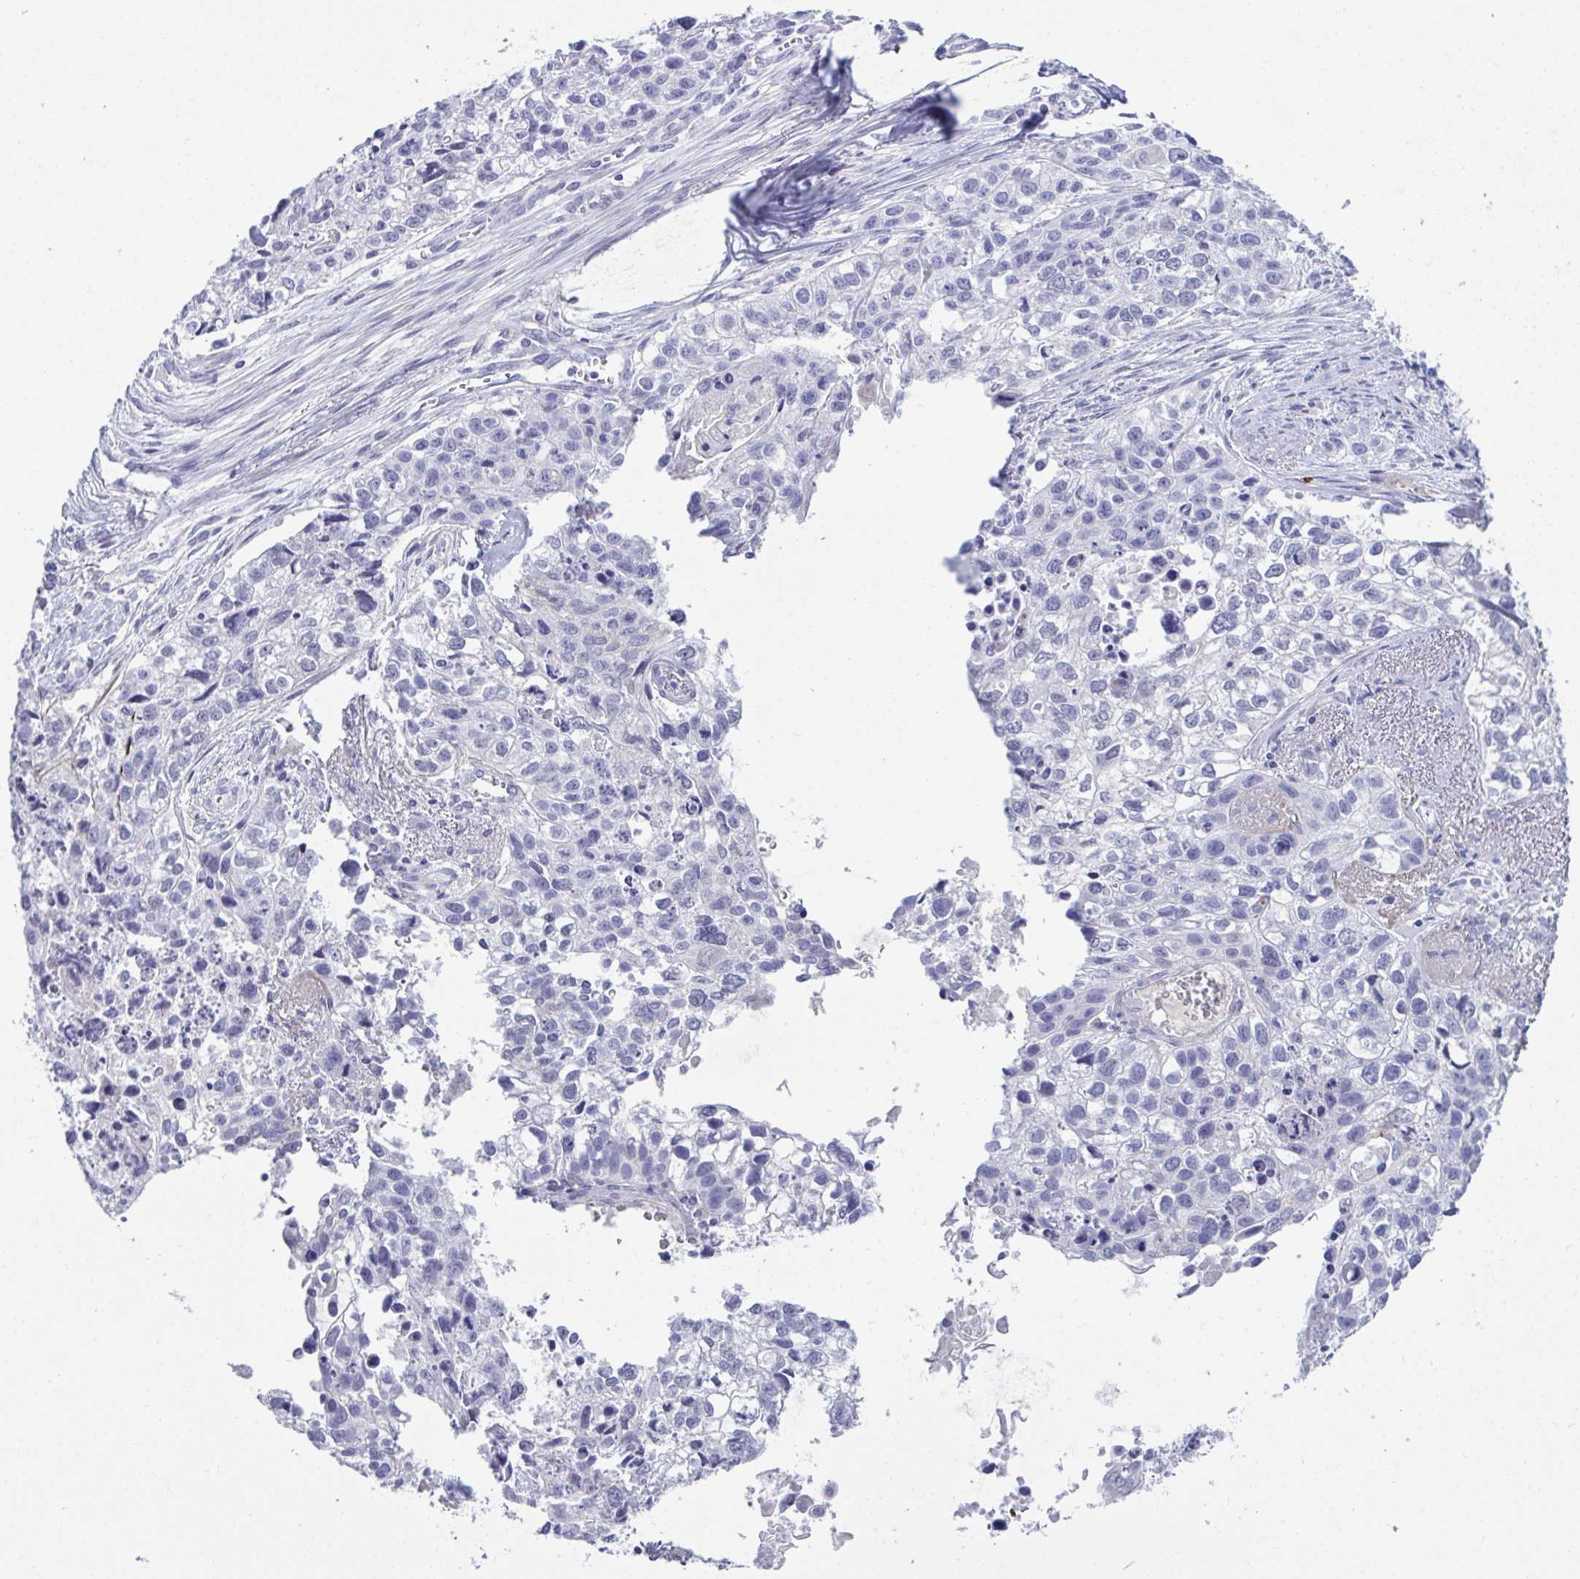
{"staining": {"intensity": "negative", "quantity": "none", "location": "none"}, "tissue": "lung cancer", "cell_type": "Tumor cells", "image_type": "cancer", "snomed": [{"axis": "morphology", "description": "Squamous cell carcinoma, NOS"}, {"axis": "topography", "description": "Lung"}], "caption": "A micrograph of human lung cancer is negative for staining in tumor cells. Brightfield microscopy of immunohistochemistry (IHC) stained with DAB (brown) and hematoxylin (blue), captured at high magnification.", "gene": "MED9", "patient": {"sex": "male", "age": 74}}